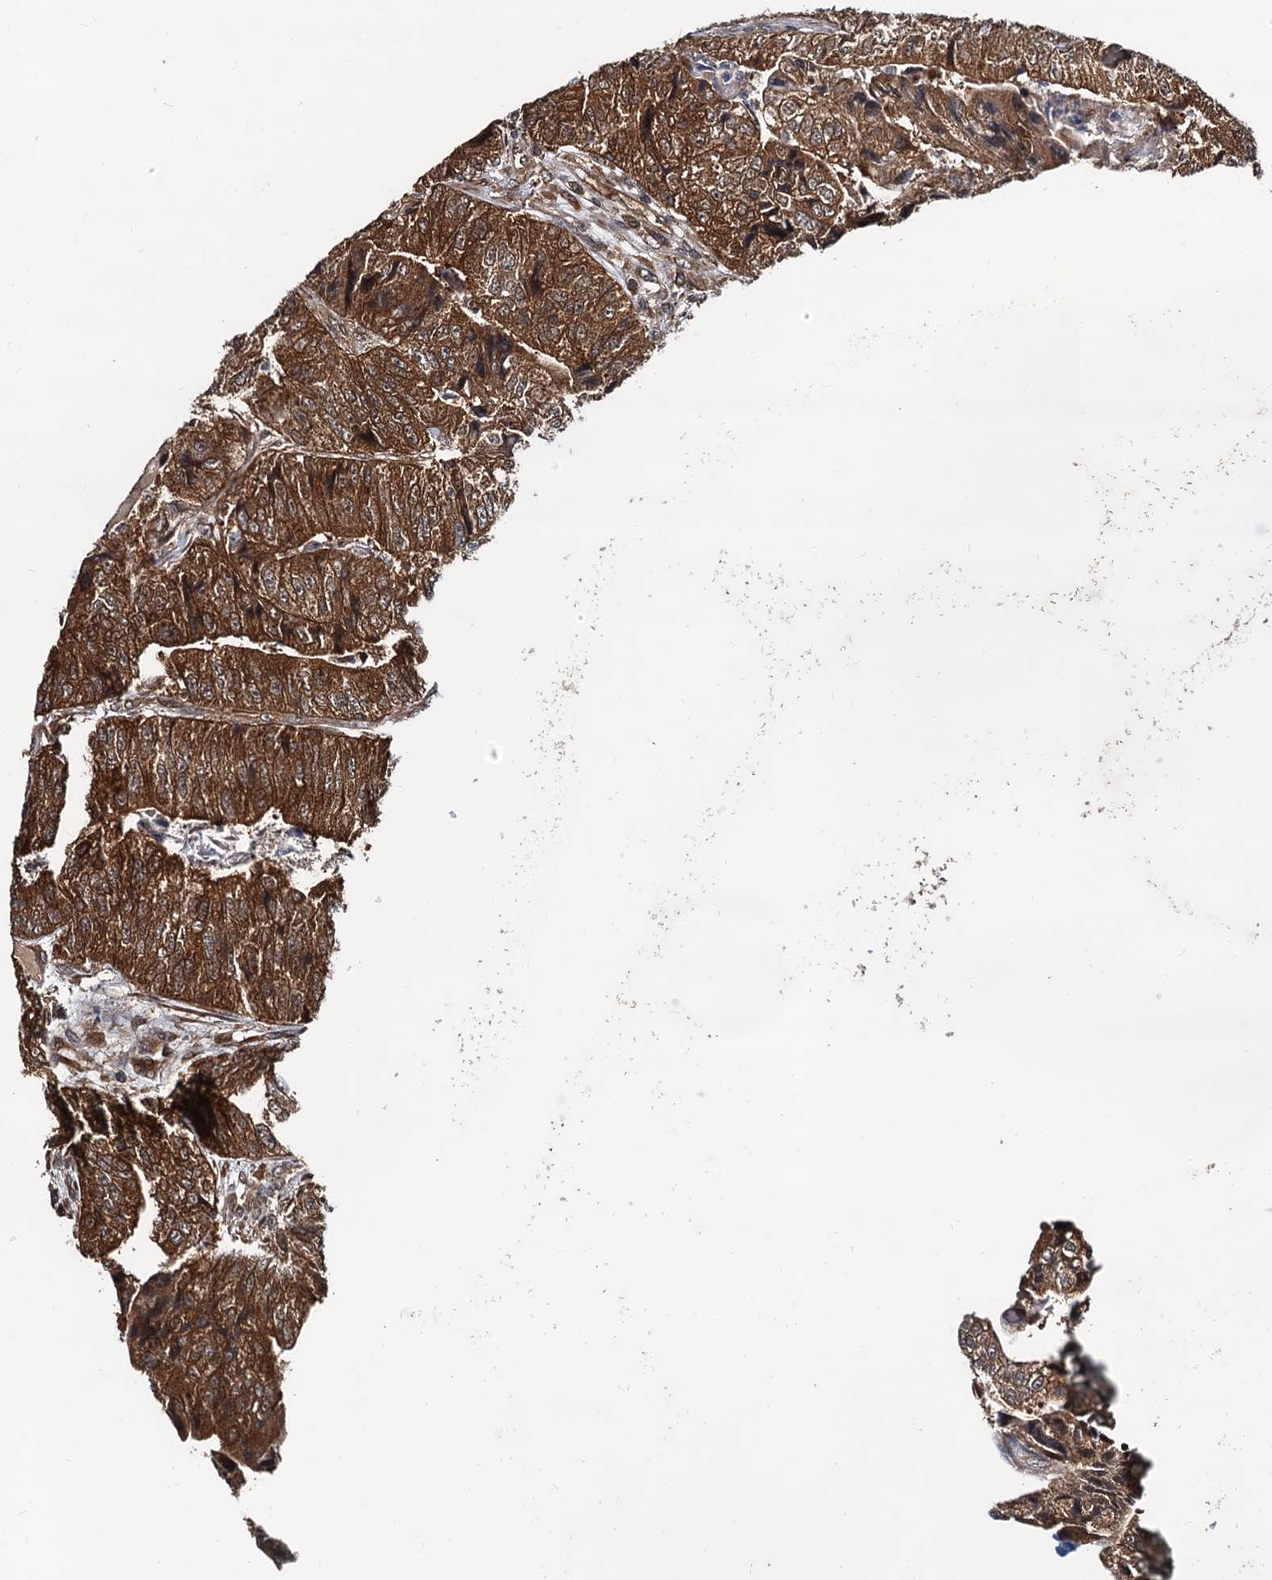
{"staining": {"intensity": "strong", "quantity": ">75%", "location": "cytoplasmic/membranous"}, "tissue": "colorectal cancer", "cell_type": "Tumor cells", "image_type": "cancer", "snomed": [{"axis": "morphology", "description": "Adenocarcinoma, NOS"}, {"axis": "topography", "description": "Colon"}], "caption": "The immunohistochemical stain highlights strong cytoplasmic/membranous expression in tumor cells of colorectal cancer (adenocarcinoma) tissue.", "gene": "AAGAB", "patient": {"sex": "female", "age": 67}}